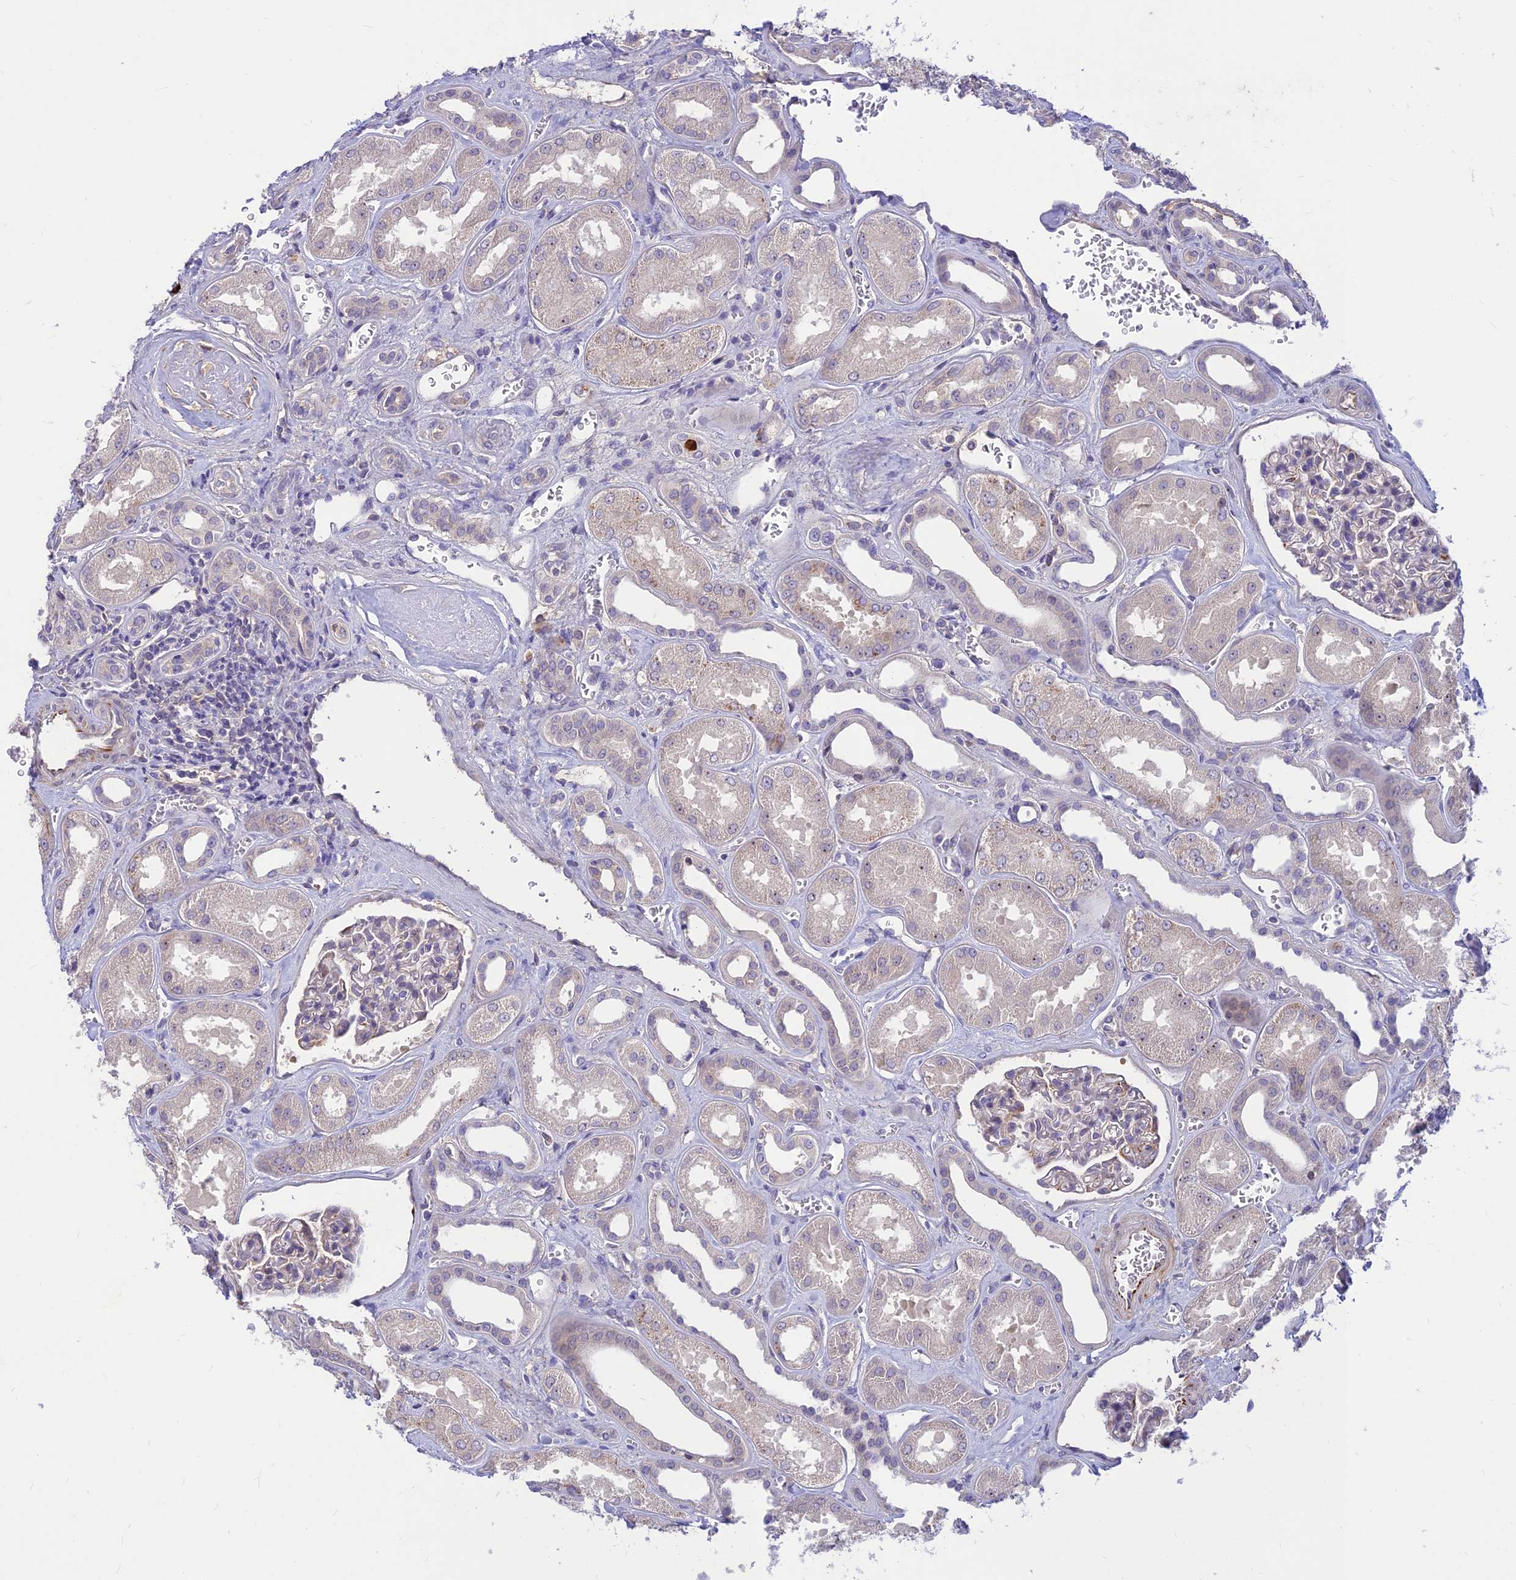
{"staining": {"intensity": "negative", "quantity": "none", "location": "none"}, "tissue": "kidney", "cell_type": "Cells in glomeruli", "image_type": "normal", "snomed": [{"axis": "morphology", "description": "Normal tissue, NOS"}, {"axis": "morphology", "description": "Adenocarcinoma, NOS"}, {"axis": "topography", "description": "Kidney"}], "caption": "High magnification brightfield microscopy of benign kidney stained with DAB (brown) and counterstained with hematoxylin (blue): cells in glomeruli show no significant expression. The staining is performed using DAB brown chromogen with nuclei counter-stained in using hematoxylin.", "gene": "ST8SIA5", "patient": {"sex": "female", "age": 68}}